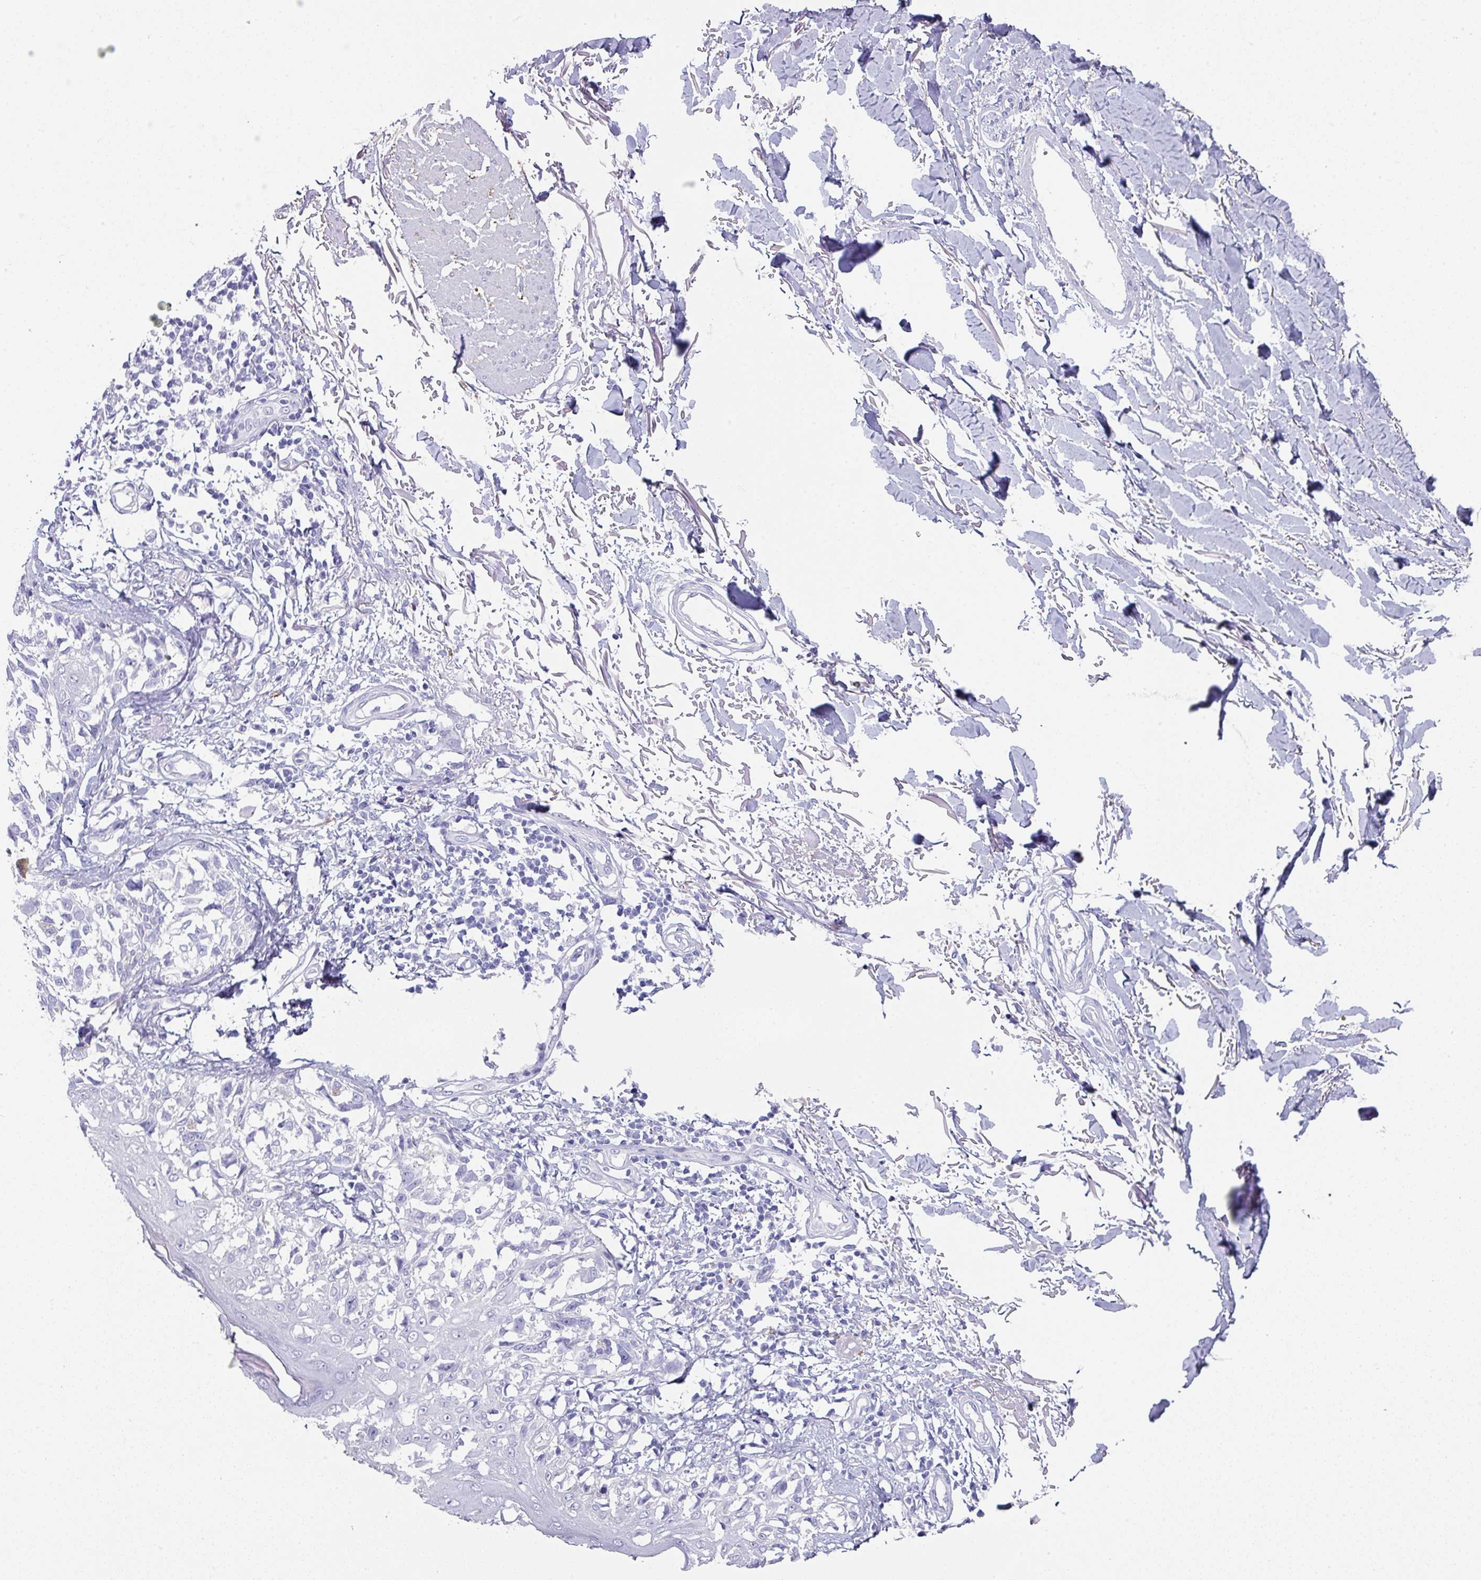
{"staining": {"intensity": "negative", "quantity": "none", "location": "none"}, "tissue": "melanoma", "cell_type": "Tumor cells", "image_type": "cancer", "snomed": [{"axis": "morphology", "description": "Malignant melanoma, NOS"}, {"axis": "topography", "description": "Skin"}], "caption": "A high-resolution histopathology image shows immunohistochemistry (IHC) staining of melanoma, which exhibits no significant expression in tumor cells.", "gene": "PEX10", "patient": {"sex": "male", "age": 73}}